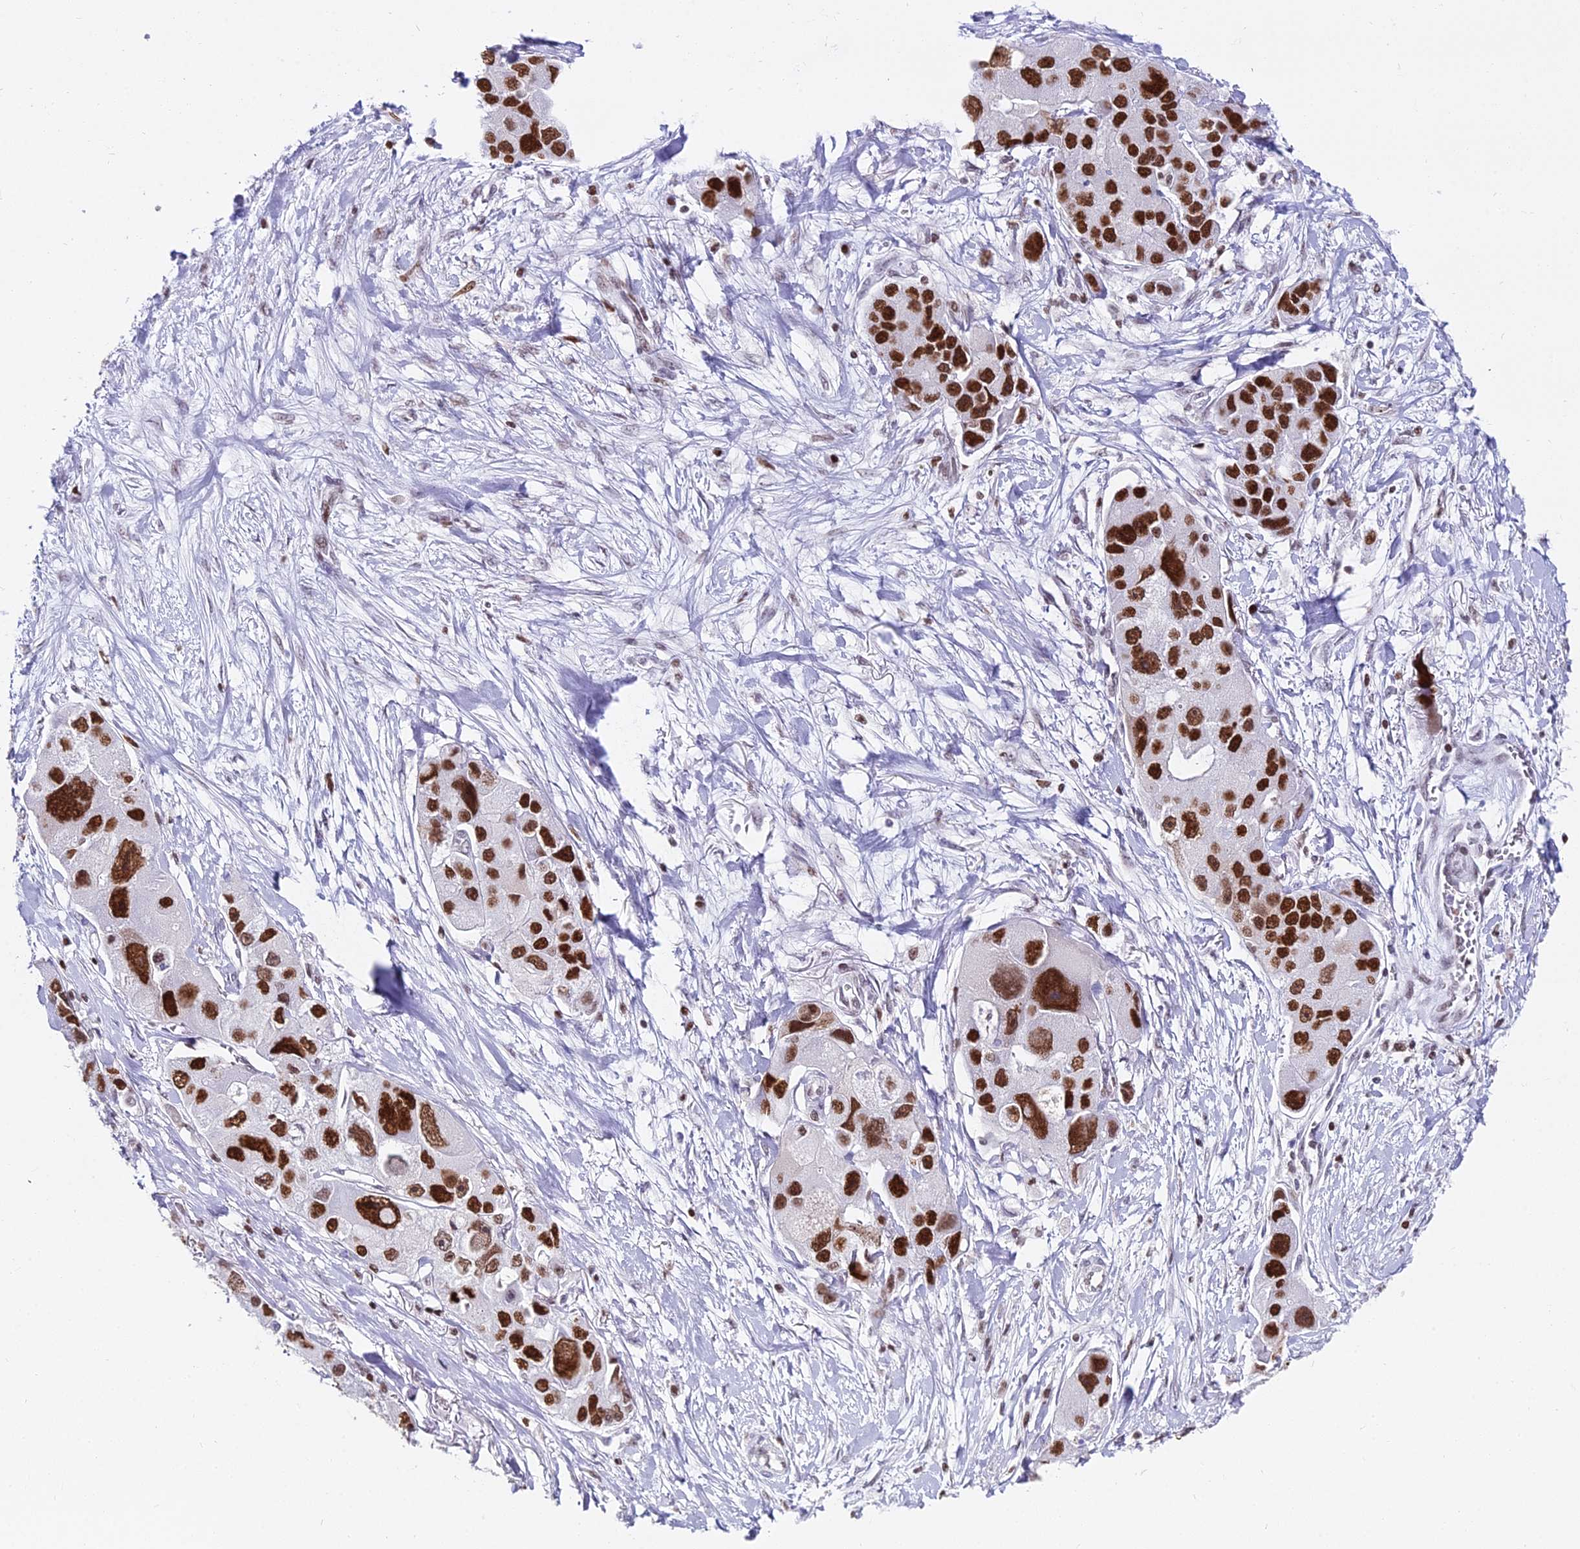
{"staining": {"intensity": "strong", "quantity": ">75%", "location": "nuclear"}, "tissue": "lung cancer", "cell_type": "Tumor cells", "image_type": "cancer", "snomed": [{"axis": "morphology", "description": "Adenocarcinoma, NOS"}, {"axis": "topography", "description": "Lung"}], "caption": "Protein analysis of lung adenocarcinoma tissue displays strong nuclear staining in approximately >75% of tumor cells.", "gene": "PARP1", "patient": {"sex": "female", "age": 54}}